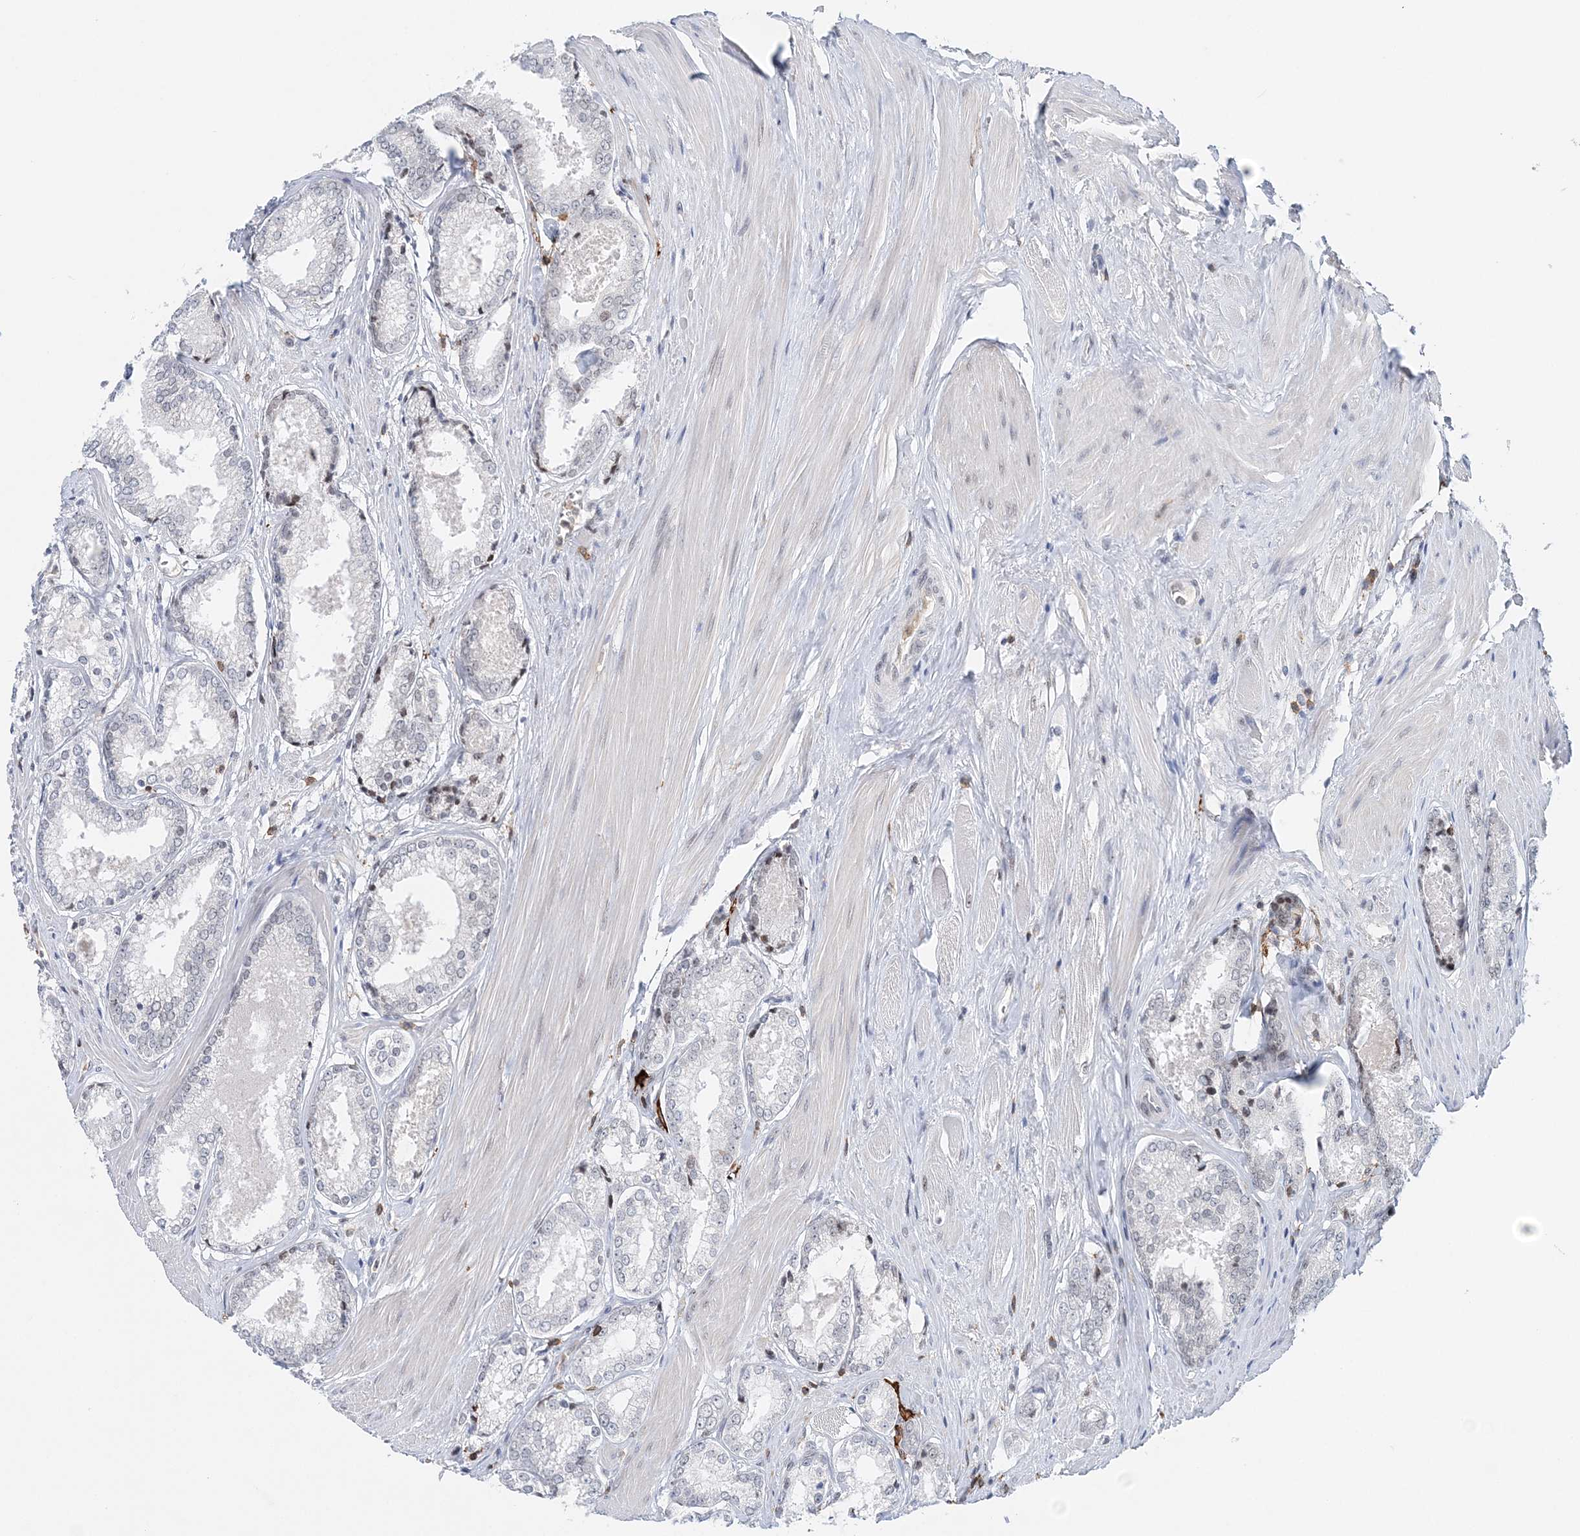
{"staining": {"intensity": "negative", "quantity": "none", "location": "none"}, "tissue": "prostate cancer", "cell_type": "Tumor cells", "image_type": "cancer", "snomed": [{"axis": "morphology", "description": "Adenocarcinoma, Low grade"}, {"axis": "topography", "description": "Prostate"}], "caption": "This is an IHC histopathology image of human prostate cancer. There is no staining in tumor cells.", "gene": "PRMT9", "patient": {"sex": "male", "age": 64}}